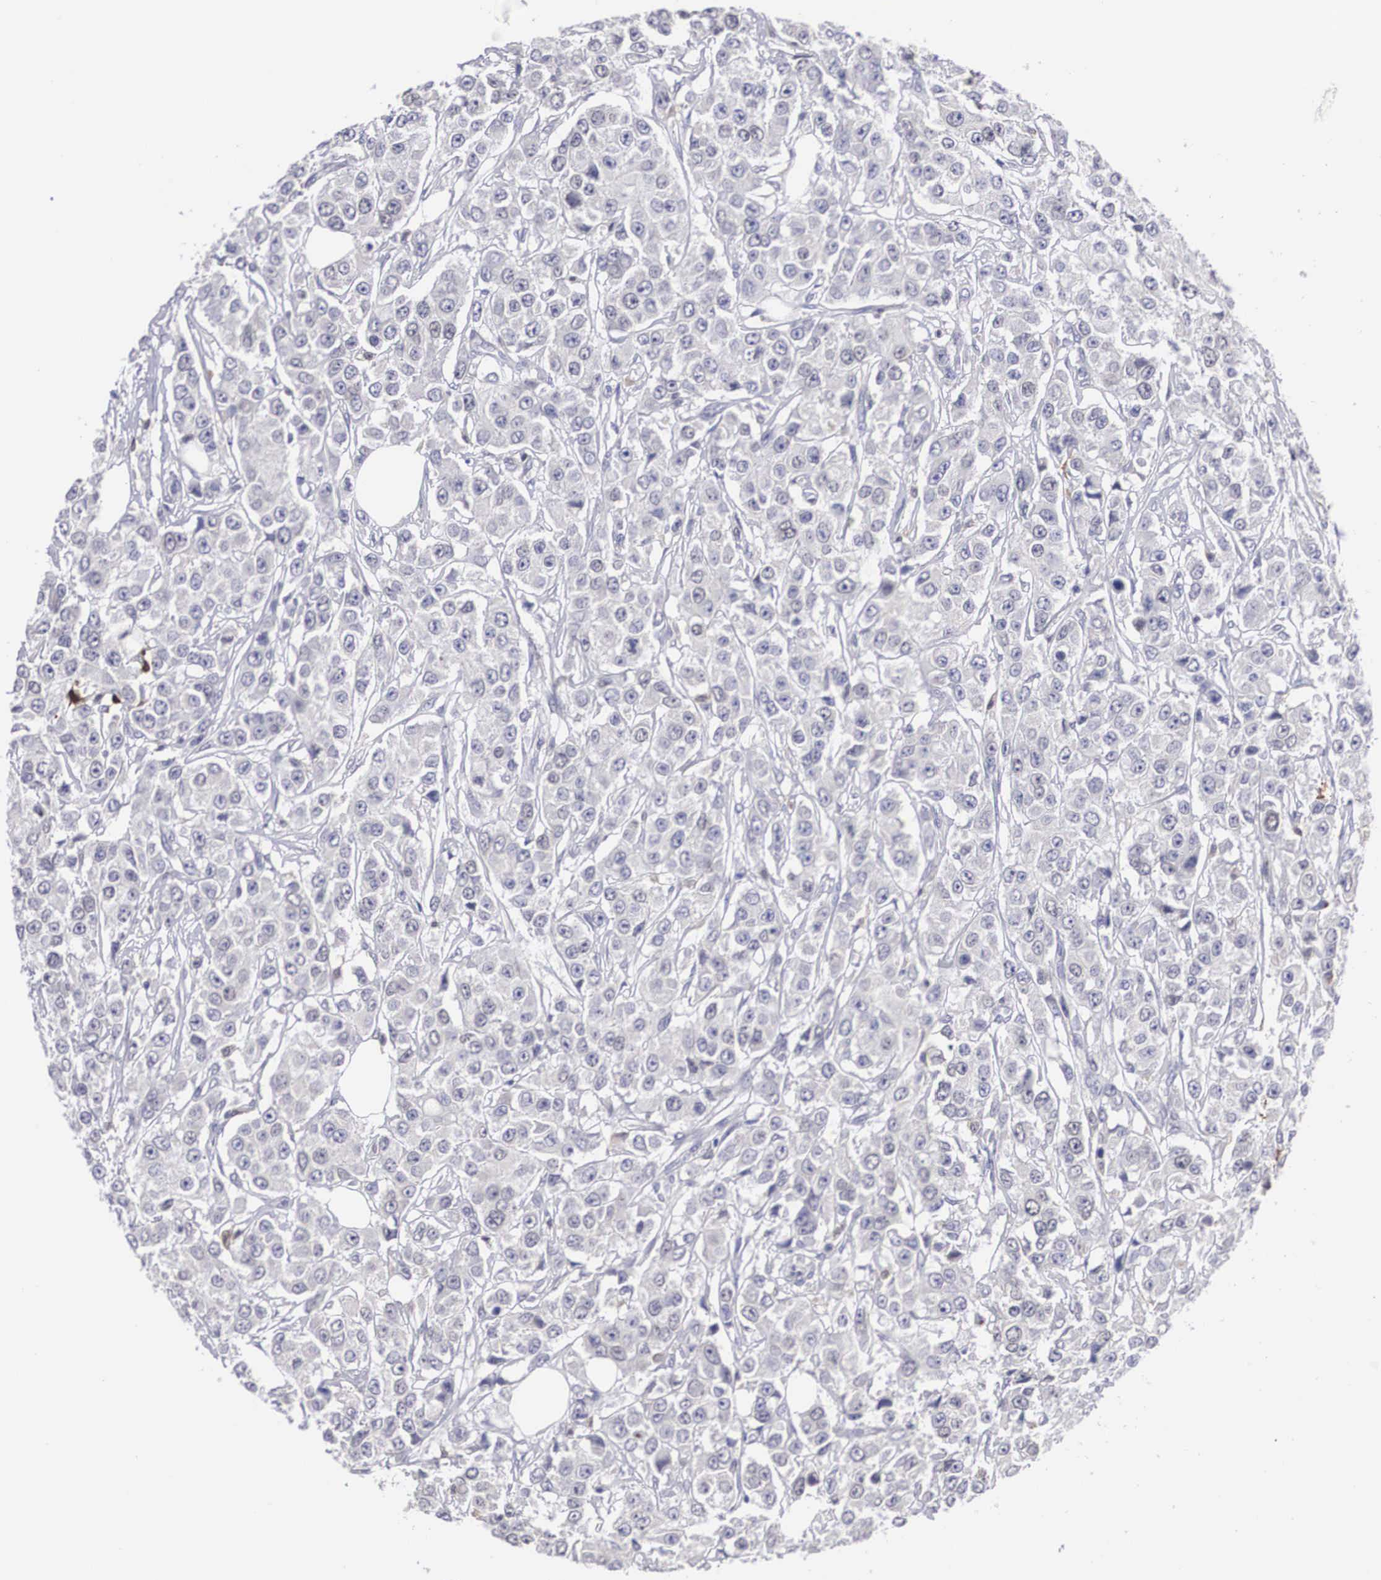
{"staining": {"intensity": "negative", "quantity": "none", "location": "none"}, "tissue": "breast cancer", "cell_type": "Tumor cells", "image_type": "cancer", "snomed": [{"axis": "morphology", "description": "Duct carcinoma"}, {"axis": "topography", "description": "Breast"}], "caption": "The immunohistochemistry image has no significant positivity in tumor cells of breast cancer (intraductal carcinoma) tissue.", "gene": "HMOX1", "patient": {"sex": "female", "age": 58}}